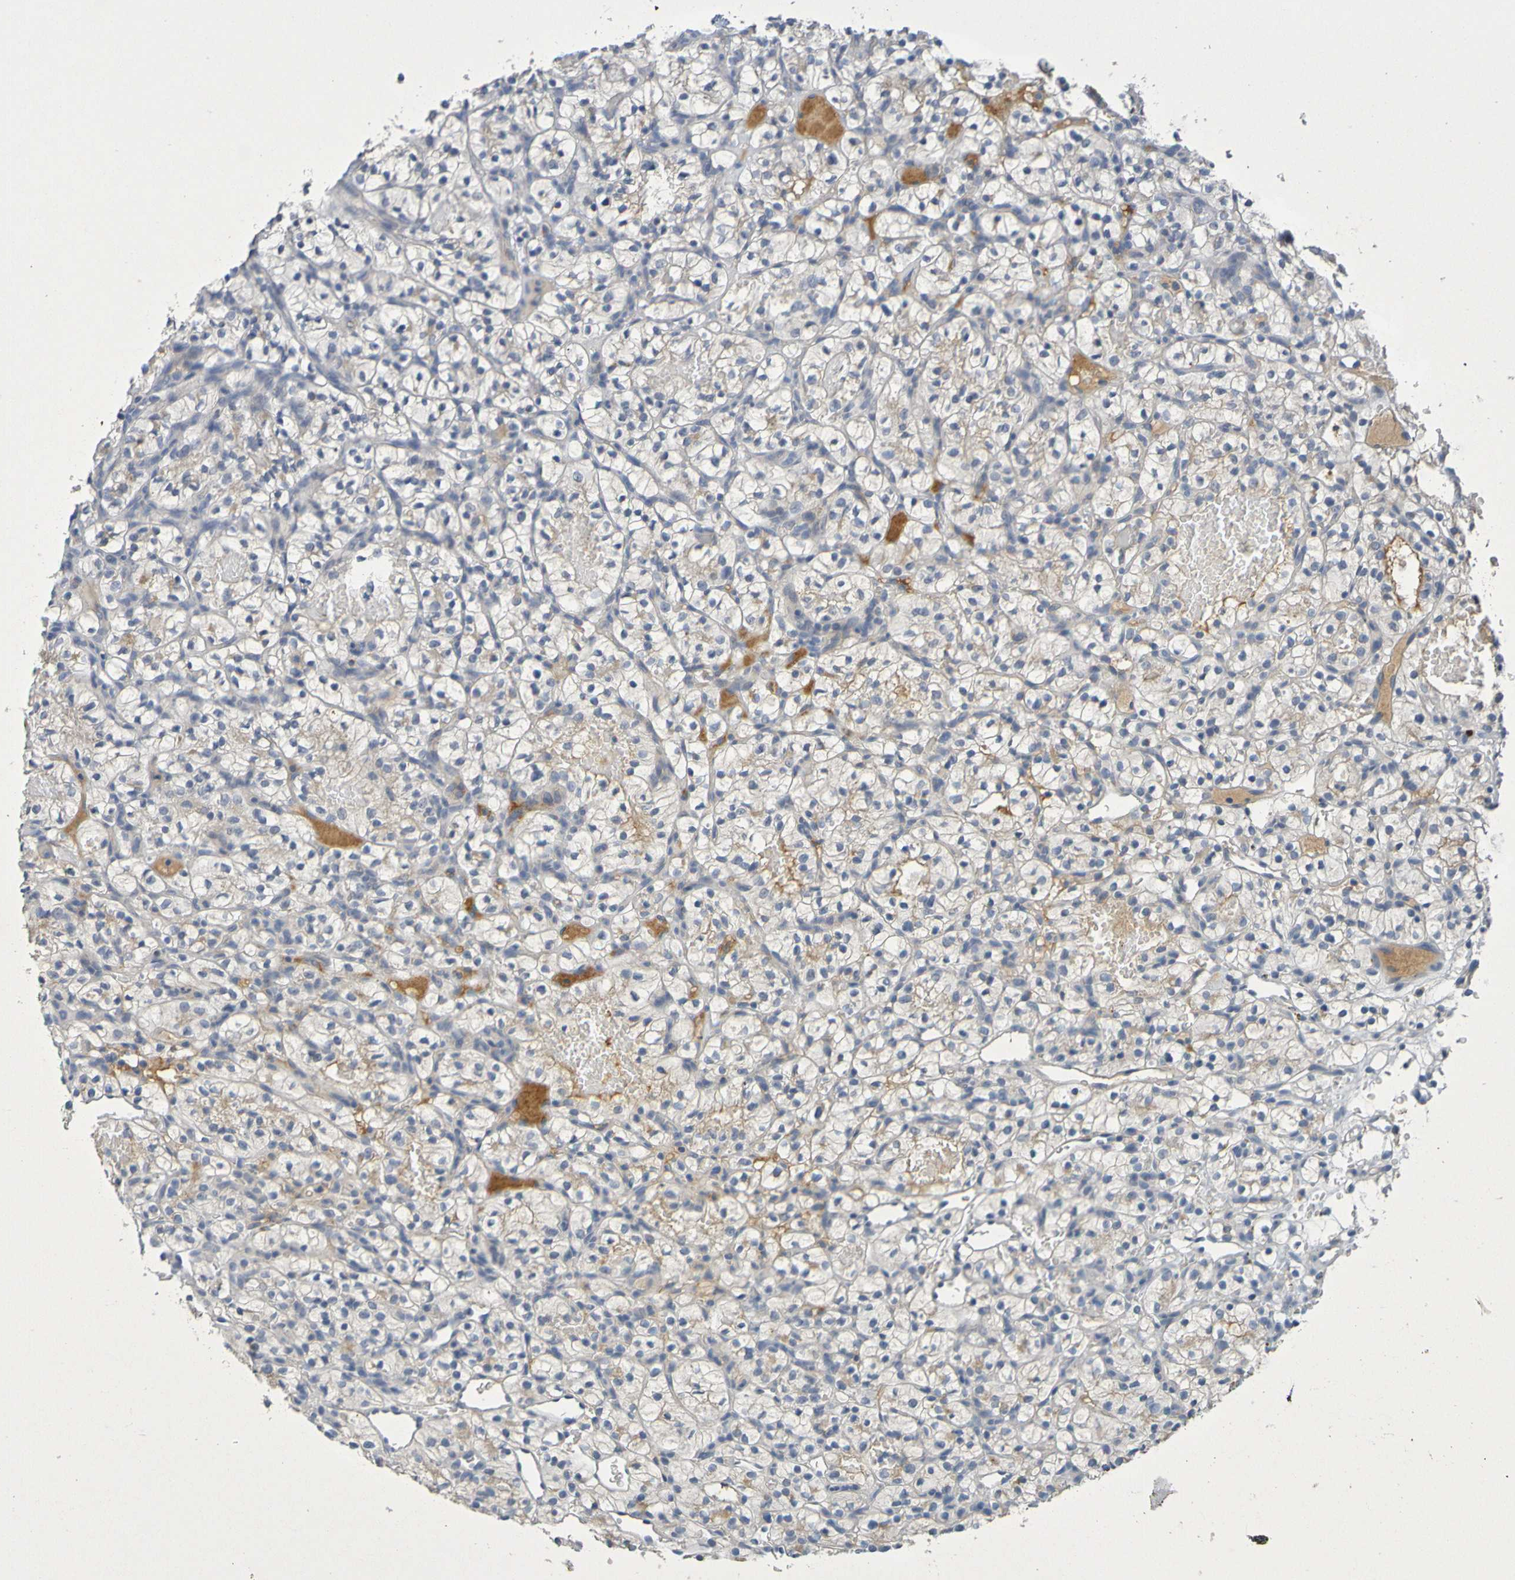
{"staining": {"intensity": "weak", "quantity": "25%-75%", "location": "cytoplasmic/membranous"}, "tissue": "renal cancer", "cell_type": "Tumor cells", "image_type": "cancer", "snomed": [{"axis": "morphology", "description": "Adenocarcinoma, NOS"}, {"axis": "topography", "description": "Kidney"}], "caption": "There is low levels of weak cytoplasmic/membranous staining in tumor cells of renal adenocarcinoma, as demonstrated by immunohistochemical staining (brown color).", "gene": "IL10", "patient": {"sex": "female", "age": 57}}